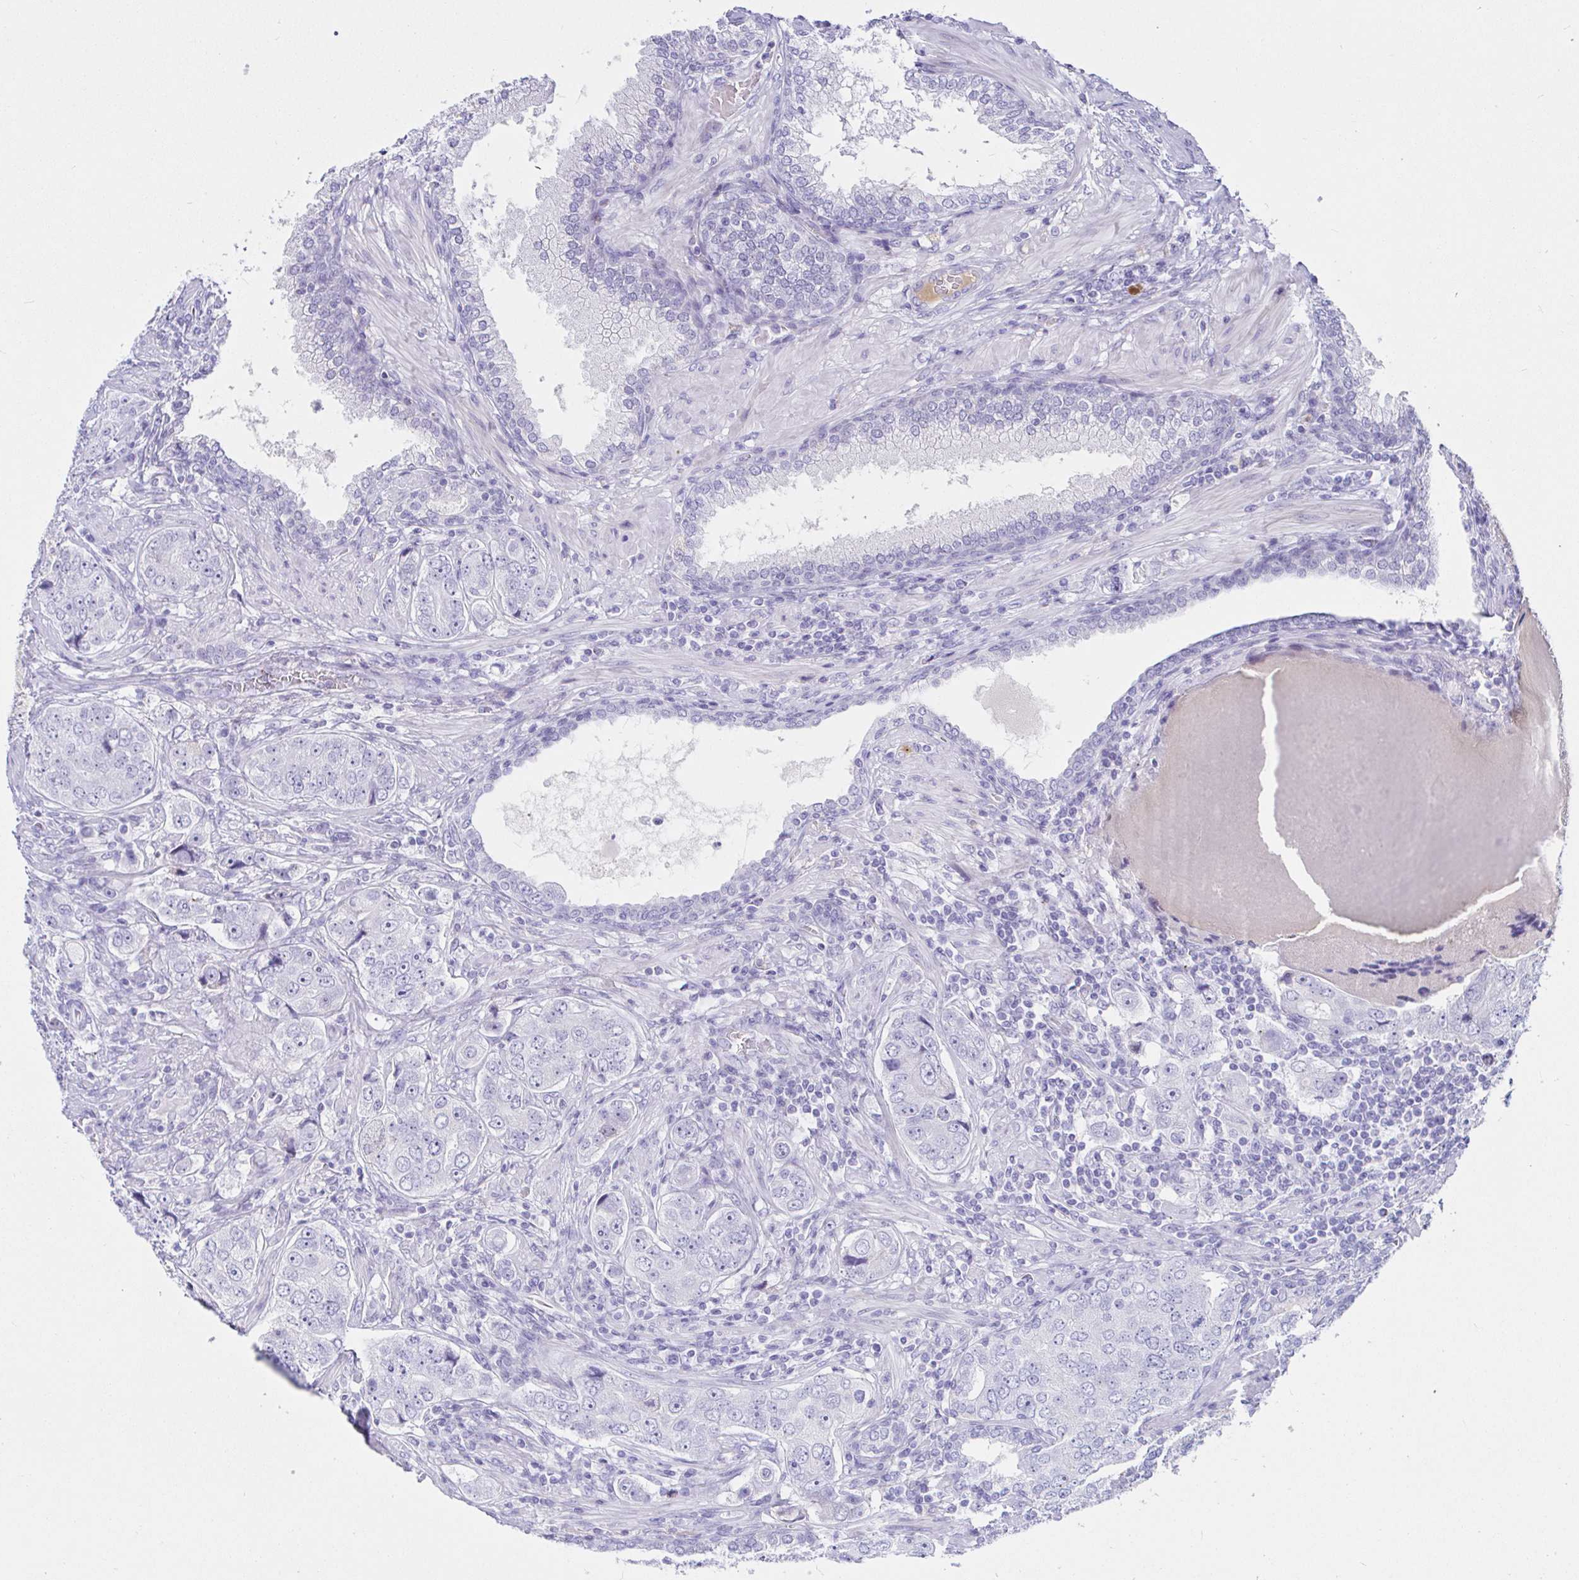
{"staining": {"intensity": "negative", "quantity": "none", "location": "none"}, "tissue": "prostate cancer", "cell_type": "Tumor cells", "image_type": "cancer", "snomed": [{"axis": "morphology", "description": "Adenocarcinoma, High grade"}, {"axis": "topography", "description": "Prostate"}], "caption": "IHC histopathology image of neoplastic tissue: adenocarcinoma (high-grade) (prostate) stained with DAB (3,3'-diaminobenzidine) displays no significant protein staining in tumor cells.", "gene": "SAA4", "patient": {"sex": "male", "age": 60}}